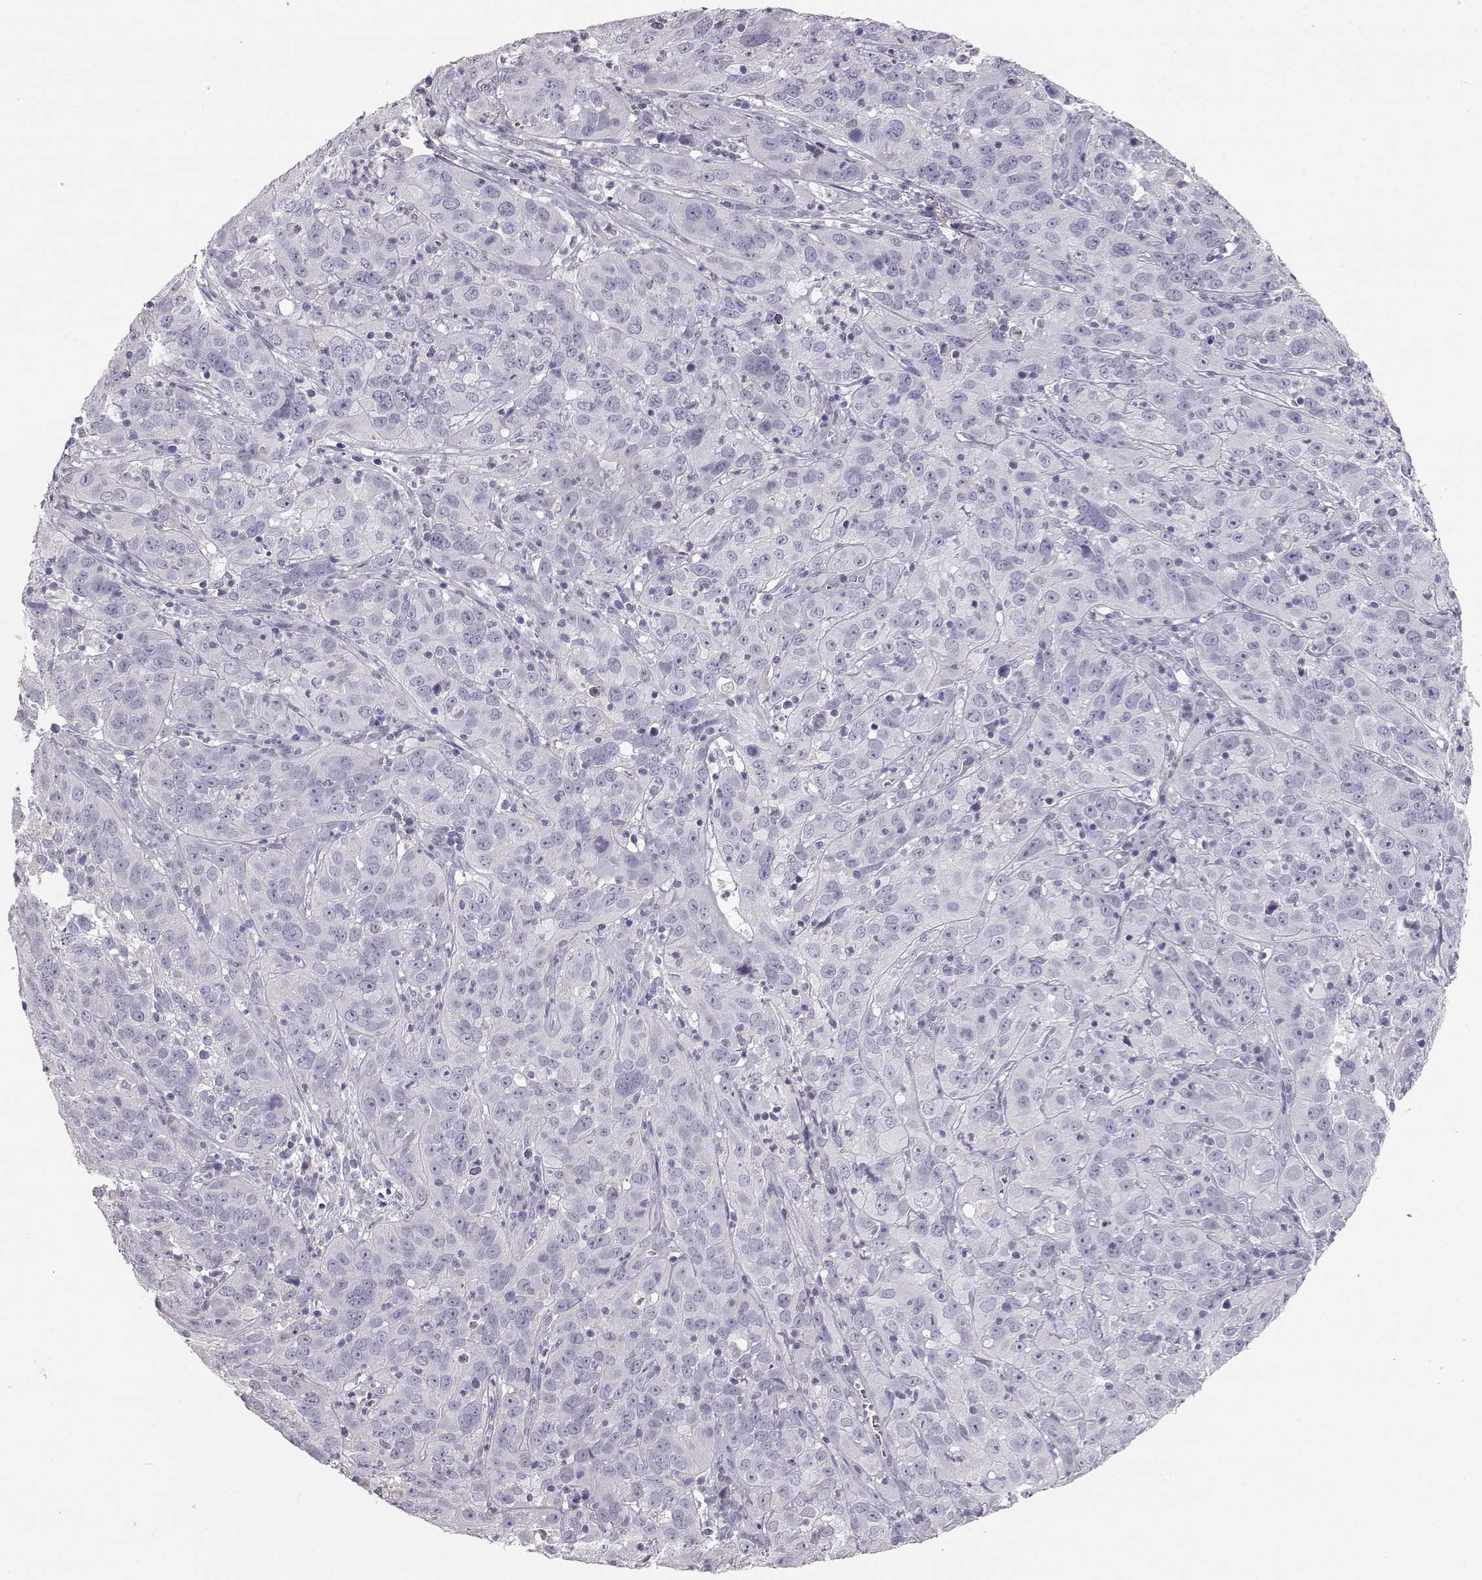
{"staining": {"intensity": "negative", "quantity": "none", "location": "none"}, "tissue": "cervical cancer", "cell_type": "Tumor cells", "image_type": "cancer", "snomed": [{"axis": "morphology", "description": "Squamous cell carcinoma, NOS"}, {"axis": "topography", "description": "Cervix"}], "caption": "Histopathology image shows no protein positivity in tumor cells of squamous cell carcinoma (cervical) tissue.", "gene": "KRT33A", "patient": {"sex": "female", "age": 32}}